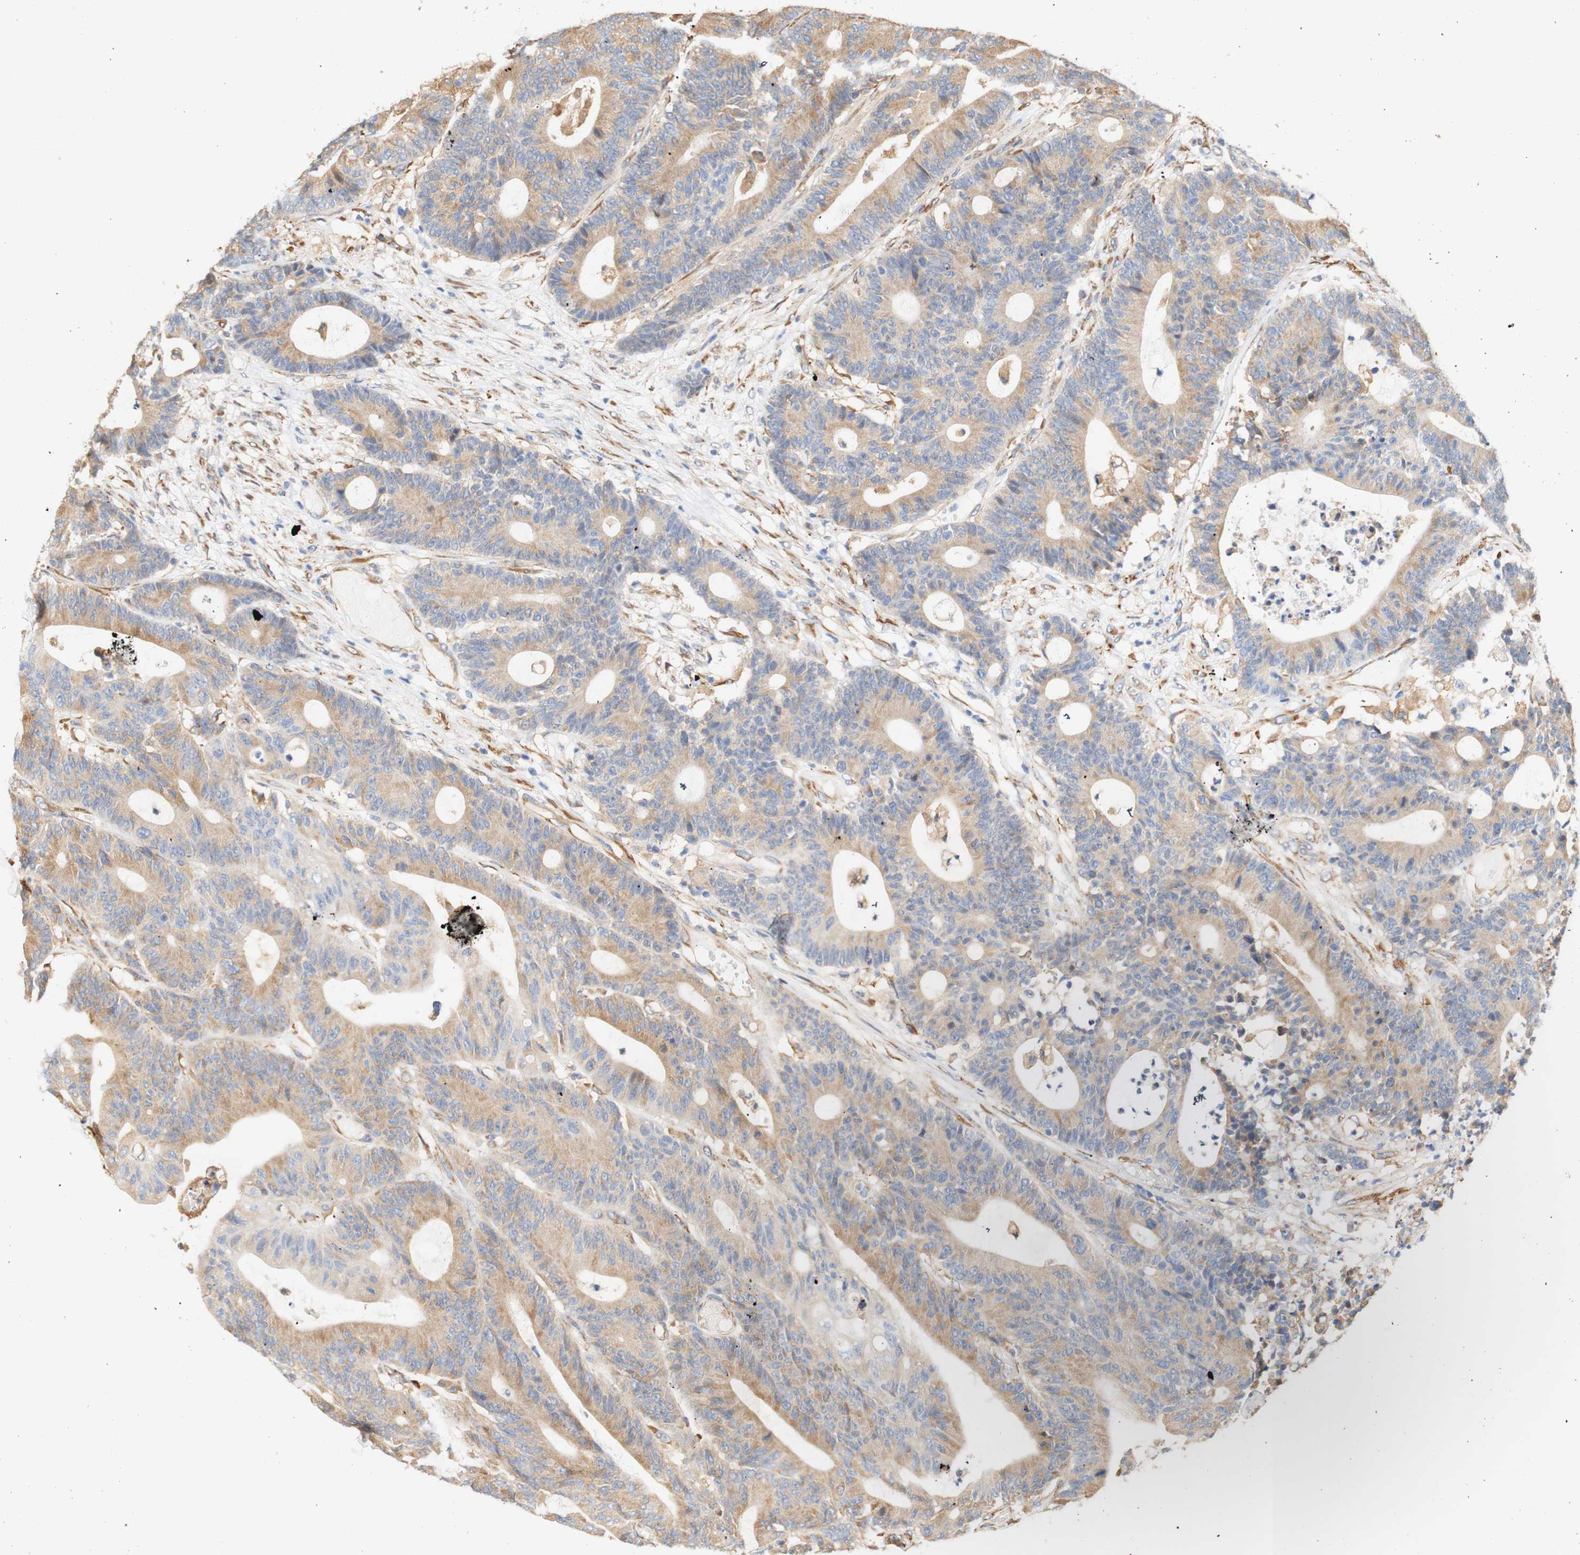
{"staining": {"intensity": "moderate", "quantity": ">75%", "location": "cytoplasmic/membranous"}, "tissue": "colorectal cancer", "cell_type": "Tumor cells", "image_type": "cancer", "snomed": [{"axis": "morphology", "description": "Adenocarcinoma, NOS"}, {"axis": "topography", "description": "Colon"}], "caption": "This micrograph demonstrates immunohistochemistry staining of colorectal cancer (adenocarcinoma), with medium moderate cytoplasmic/membranous positivity in about >75% of tumor cells.", "gene": "EIF2AK4", "patient": {"sex": "female", "age": 84}}